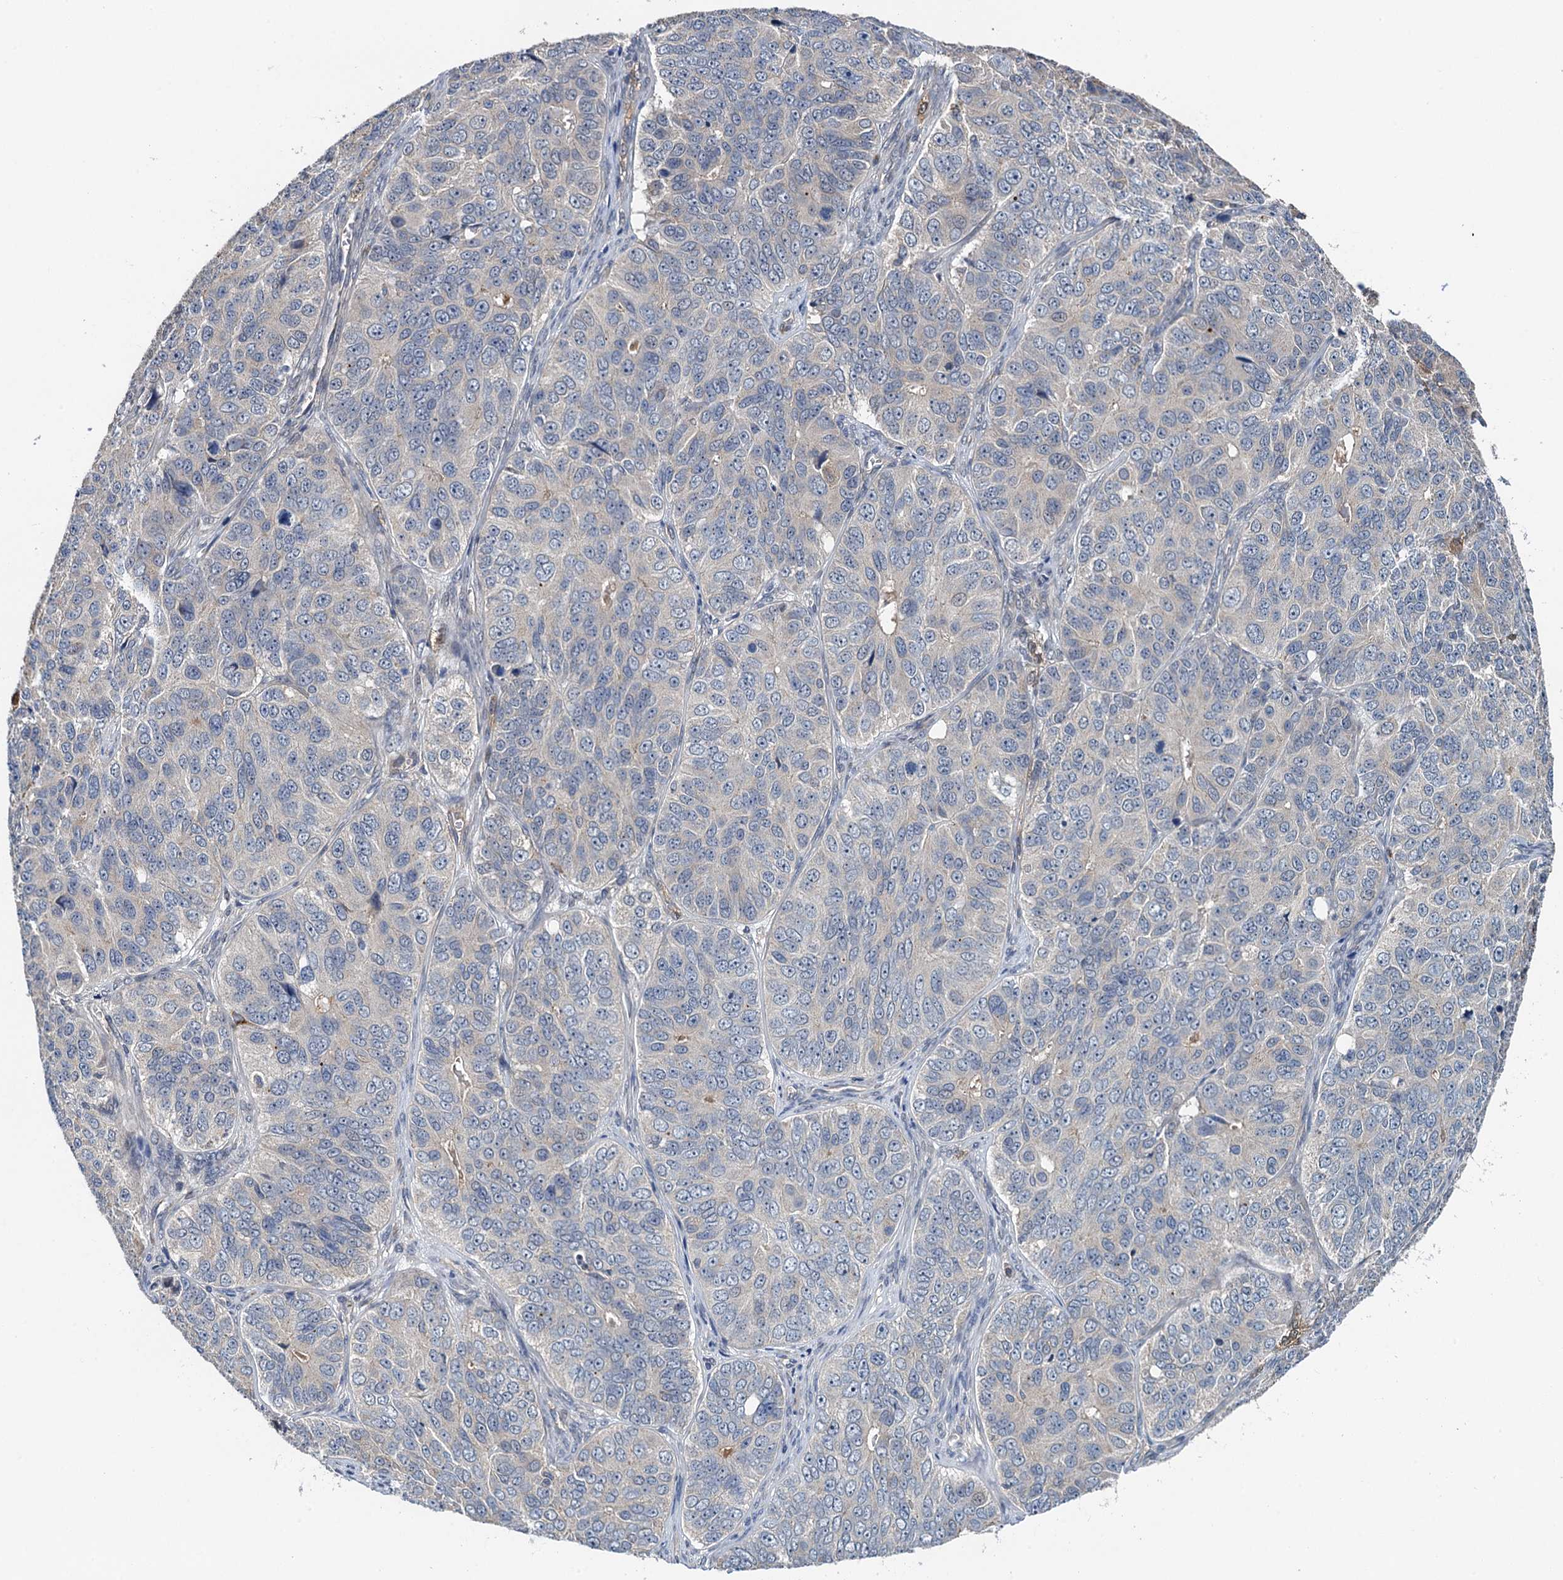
{"staining": {"intensity": "negative", "quantity": "none", "location": "none"}, "tissue": "ovarian cancer", "cell_type": "Tumor cells", "image_type": "cancer", "snomed": [{"axis": "morphology", "description": "Carcinoma, endometroid"}, {"axis": "topography", "description": "Ovary"}], "caption": "The immunohistochemistry (IHC) histopathology image has no significant expression in tumor cells of endometroid carcinoma (ovarian) tissue. (Stains: DAB (3,3'-diaminobenzidine) IHC with hematoxylin counter stain, Microscopy: brightfield microscopy at high magnification).", "gene": "ZNF606", "patient": {"sex": "female", "age": 51}}